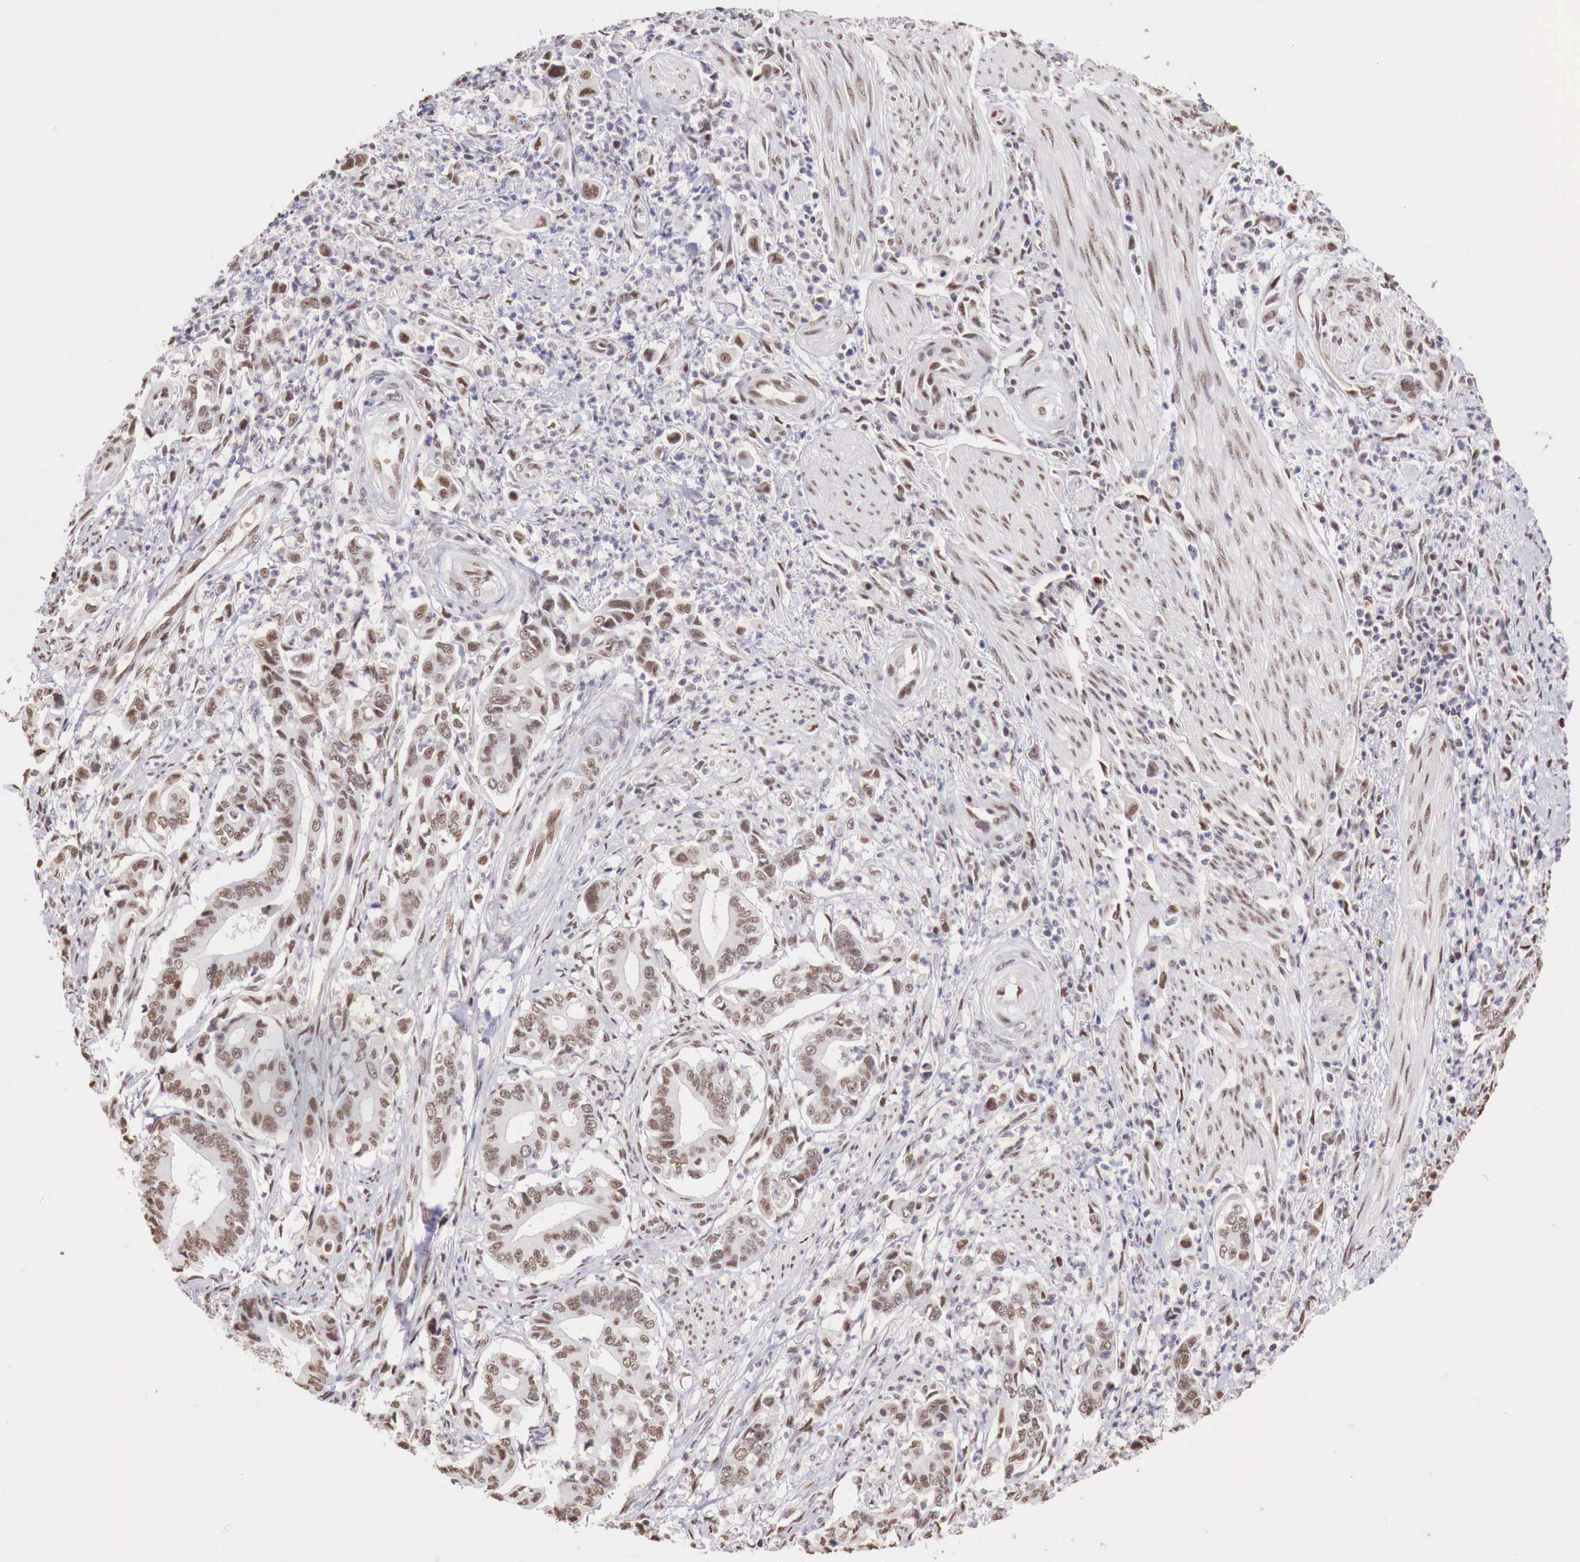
{"staining": {"intensity": "moderate", "quantity": ">75%", "location": "nuclear"}, "tissue": "stomach cancer", "cell_type": "Tumor cells", "image_type": "cancer", "snomed": [{"axis": "morphology", "description": "Adenocarcinoma, NOS"}, {"axis": "topography", "description": "Stomach"}], "caption": "Human stomach cancer (adenocarcinoma) stained with a brown dye demonstrates moderate nuclear positive positivity in about >75% of tumor cells.", "gene": "FOXP2", "patient": {"sex": "female", "age": 76}}